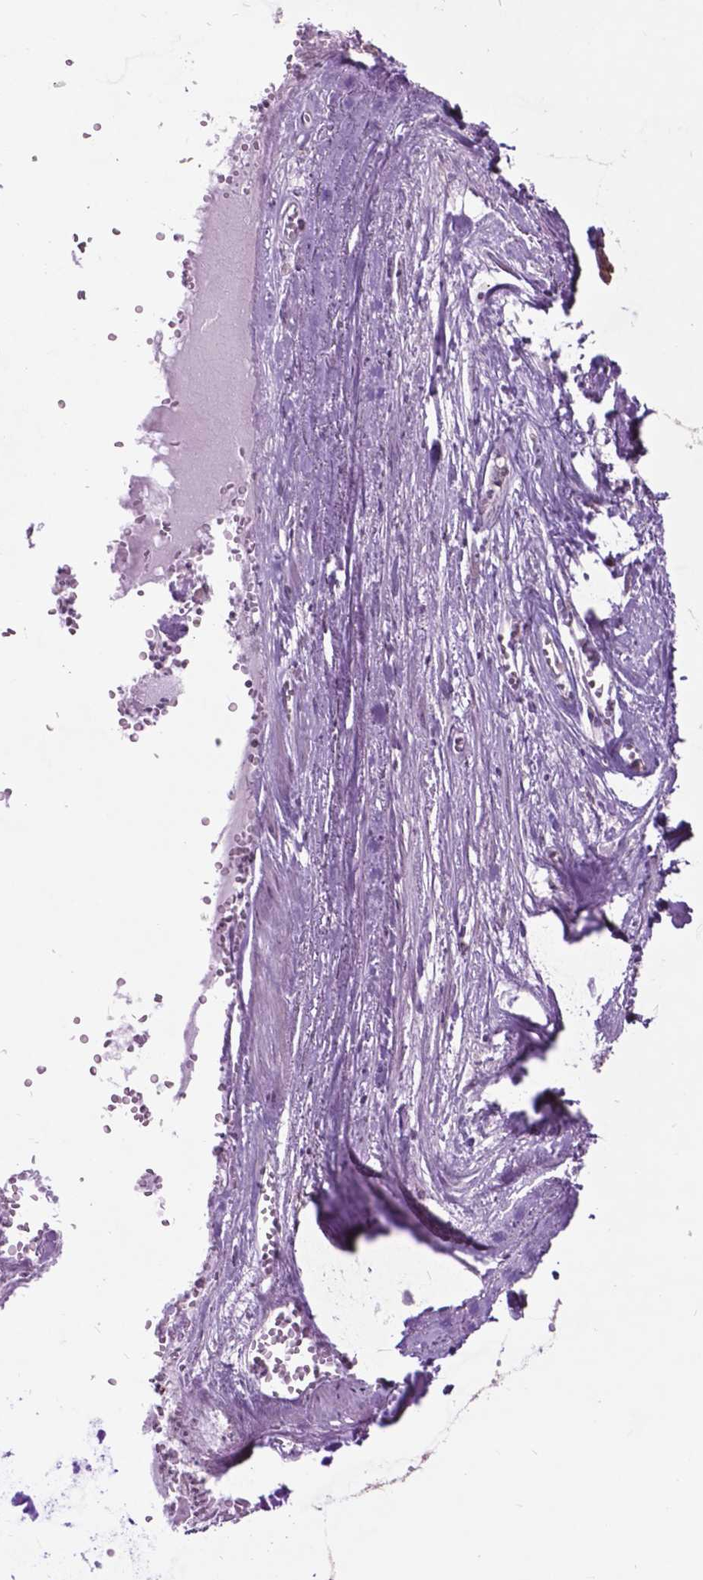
{"staining": {"intensity": "moderate", "quantity": ">75%", "location": "cytoplasmic/membranous"}, "tissue": "soft tissue", "cell_type": "Fibroblasts", "image_type": "normal", "snomed": [{"axis": "morphology", "description": "Normal tissue, NOS"}, {"axis": "morphology", "description": "Squamous cell carcinoma, NOS"}, {"axis": "topography", "description": "Cartilage tissue"}, {"axis": "topography", "description": "Head-Neck"}], "caption": "An image of soft tissue stained for a protein shows moderate cytoplasmic/membranous brown staining in fibroblasts. (Stains: DAB in brown, nuclei in blue, Microscopy: brightfield microscopy at high magnification).", "gene": "ARAF", "patient": {"sex": "male", "age": 57}}